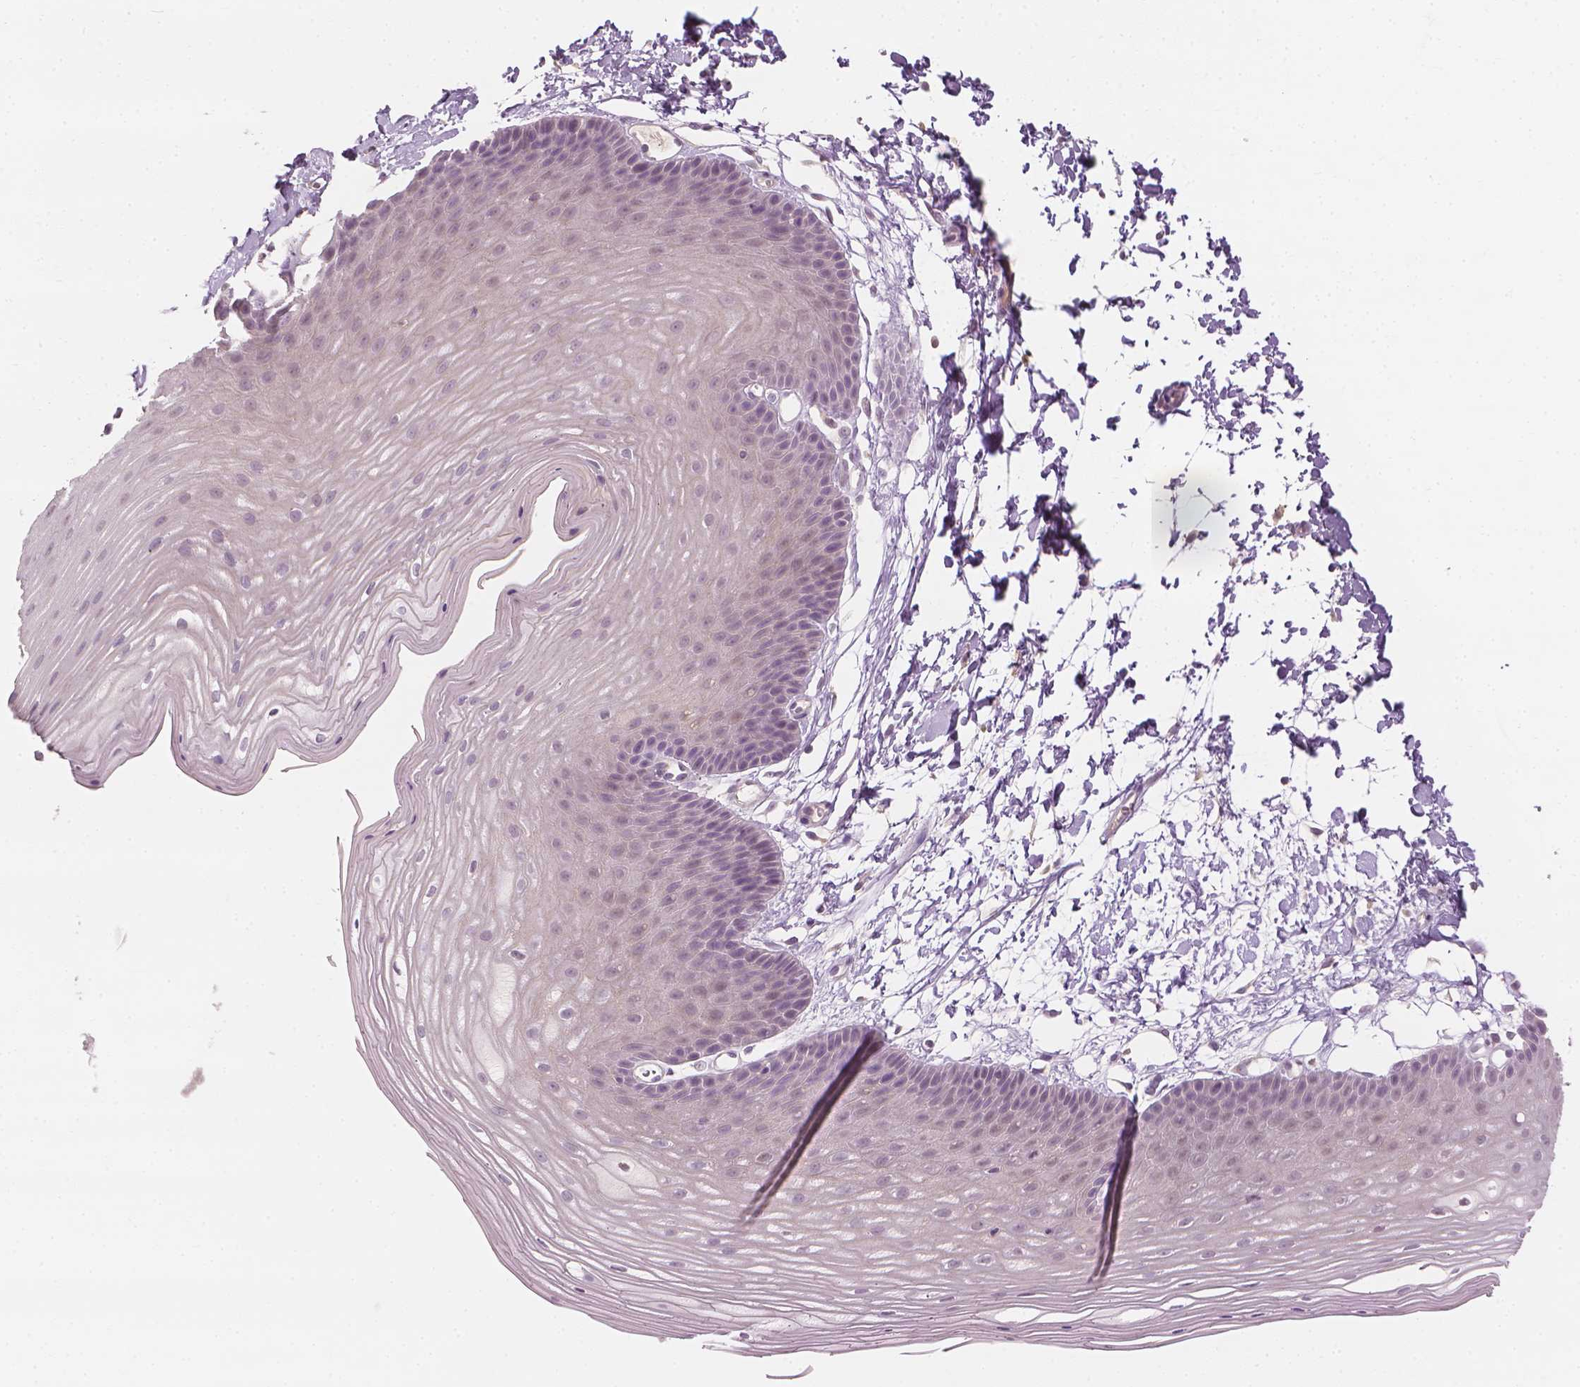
{"staining": {"intensity": "weak", "quantity": "<25%", "location": "cytoplasmic/membranous"}, "tissue": "skin", "cell_type": "Epidermal cells", "image_type": "normal", "snomed": [{"axis": "morphology", "description": "Normal tissue, NOS"}, {"axis": "topography", "description": "Anal"}], "caption": "Immunohistochemistry (IHC) photomicrograph of benign skin stained for a protein (brown), which exhibits no positivity in epidermal cells. (DAB immunohistochemistry (IHC) with hematoxylin counter stain).", "gene": "SAXO2", "patient": {"sex": "male", "age": 53}}